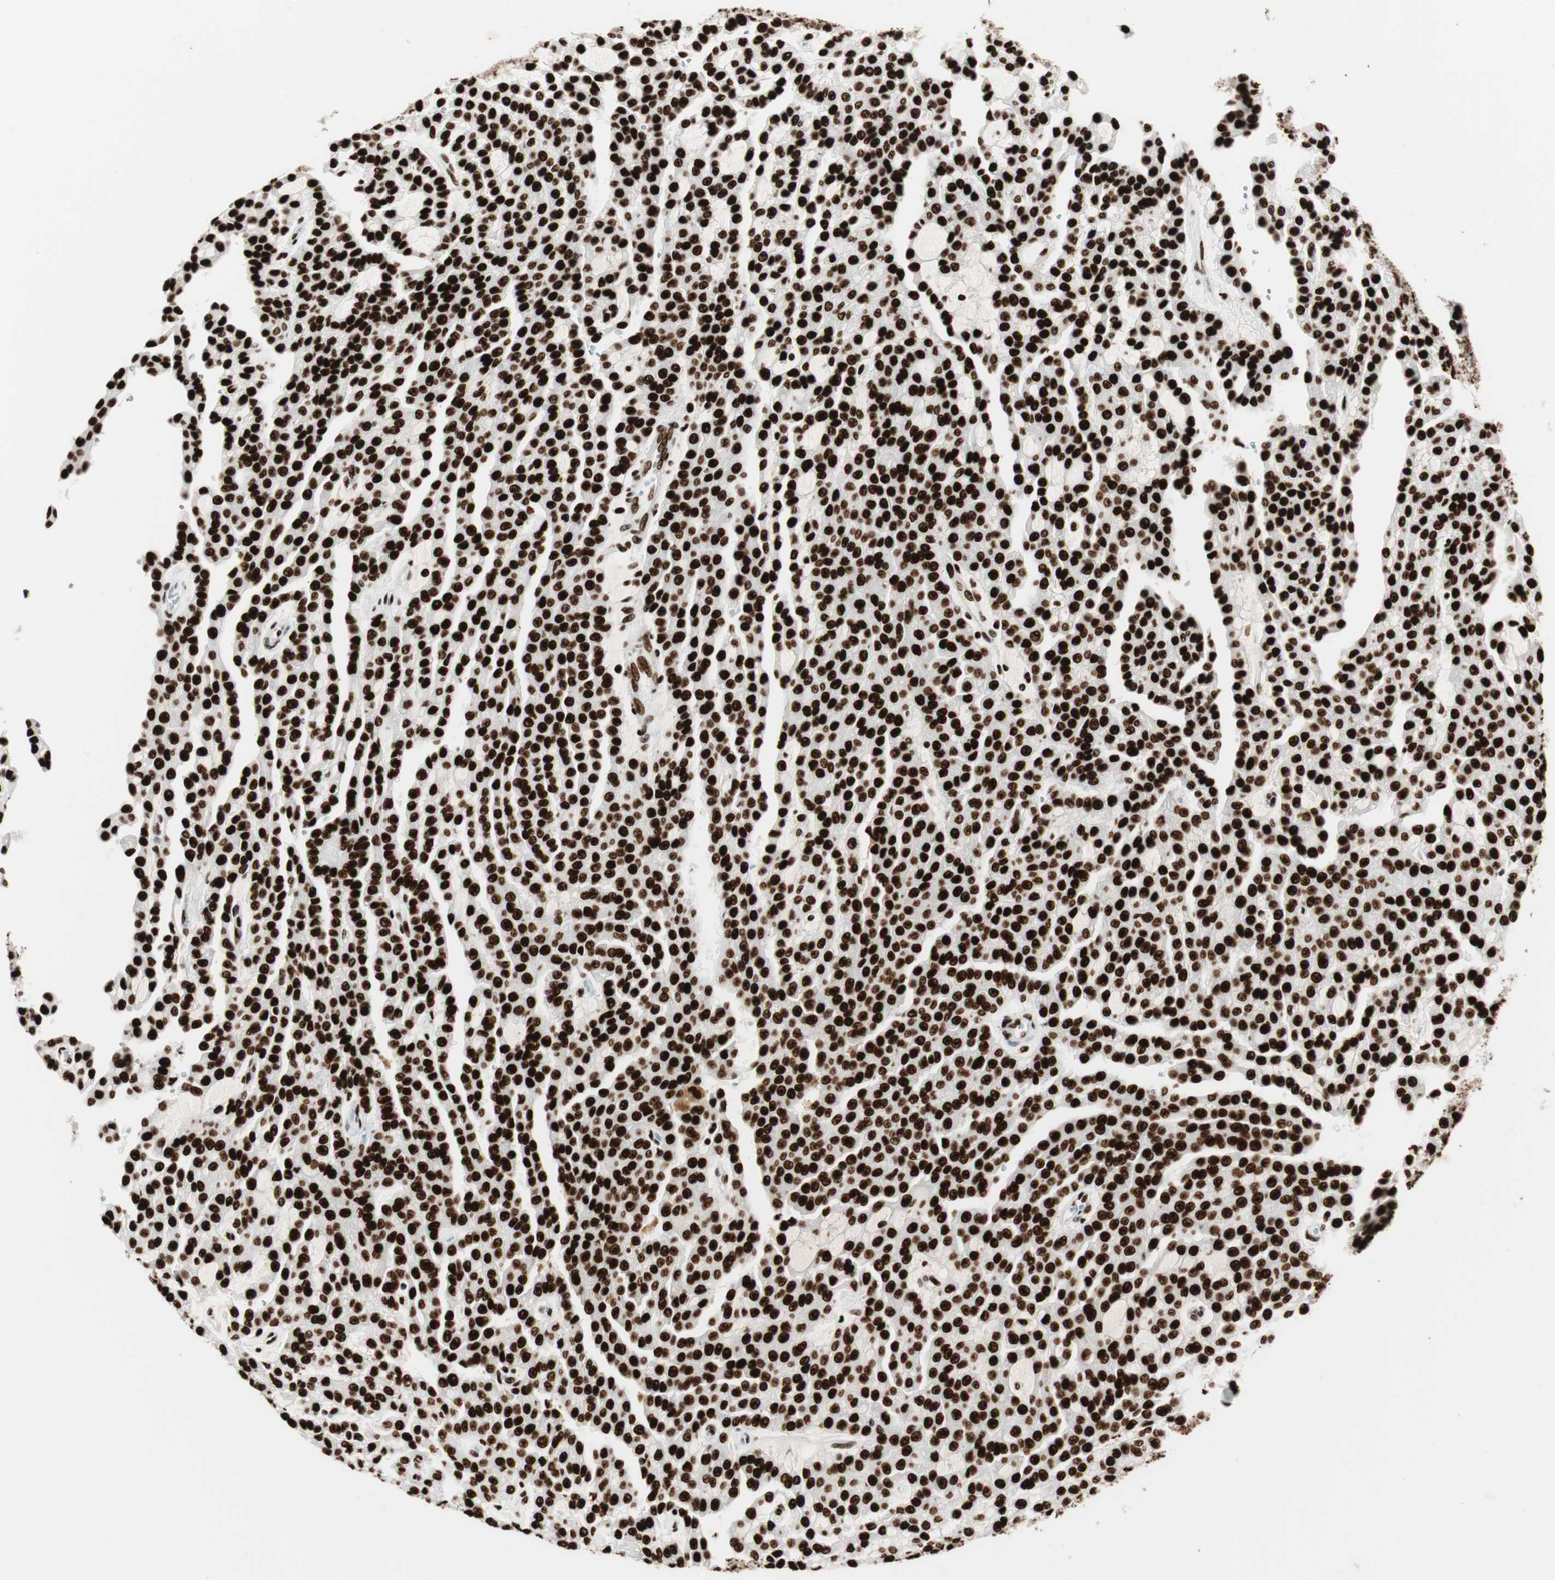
{"staining": {"intensity": "strong", "quantity": ">75%", "location": "nuclear"}, "tissue": "renal cancer", "cell_type": "Tumor cells", "image_type": "cancer", "snomed": [{"axis": "morphology", "description": "Adenocarcinoma, NOS"}, {"axis": "topography", "description": "Kidney"}], "caption": "The photomicrograph demonstrates a brown stain indicating the presence of a protein in the nuclear of tumor cells in renal cancer.", "gene": "PSME3", "patient": {"sex": "male", "age": 63}}